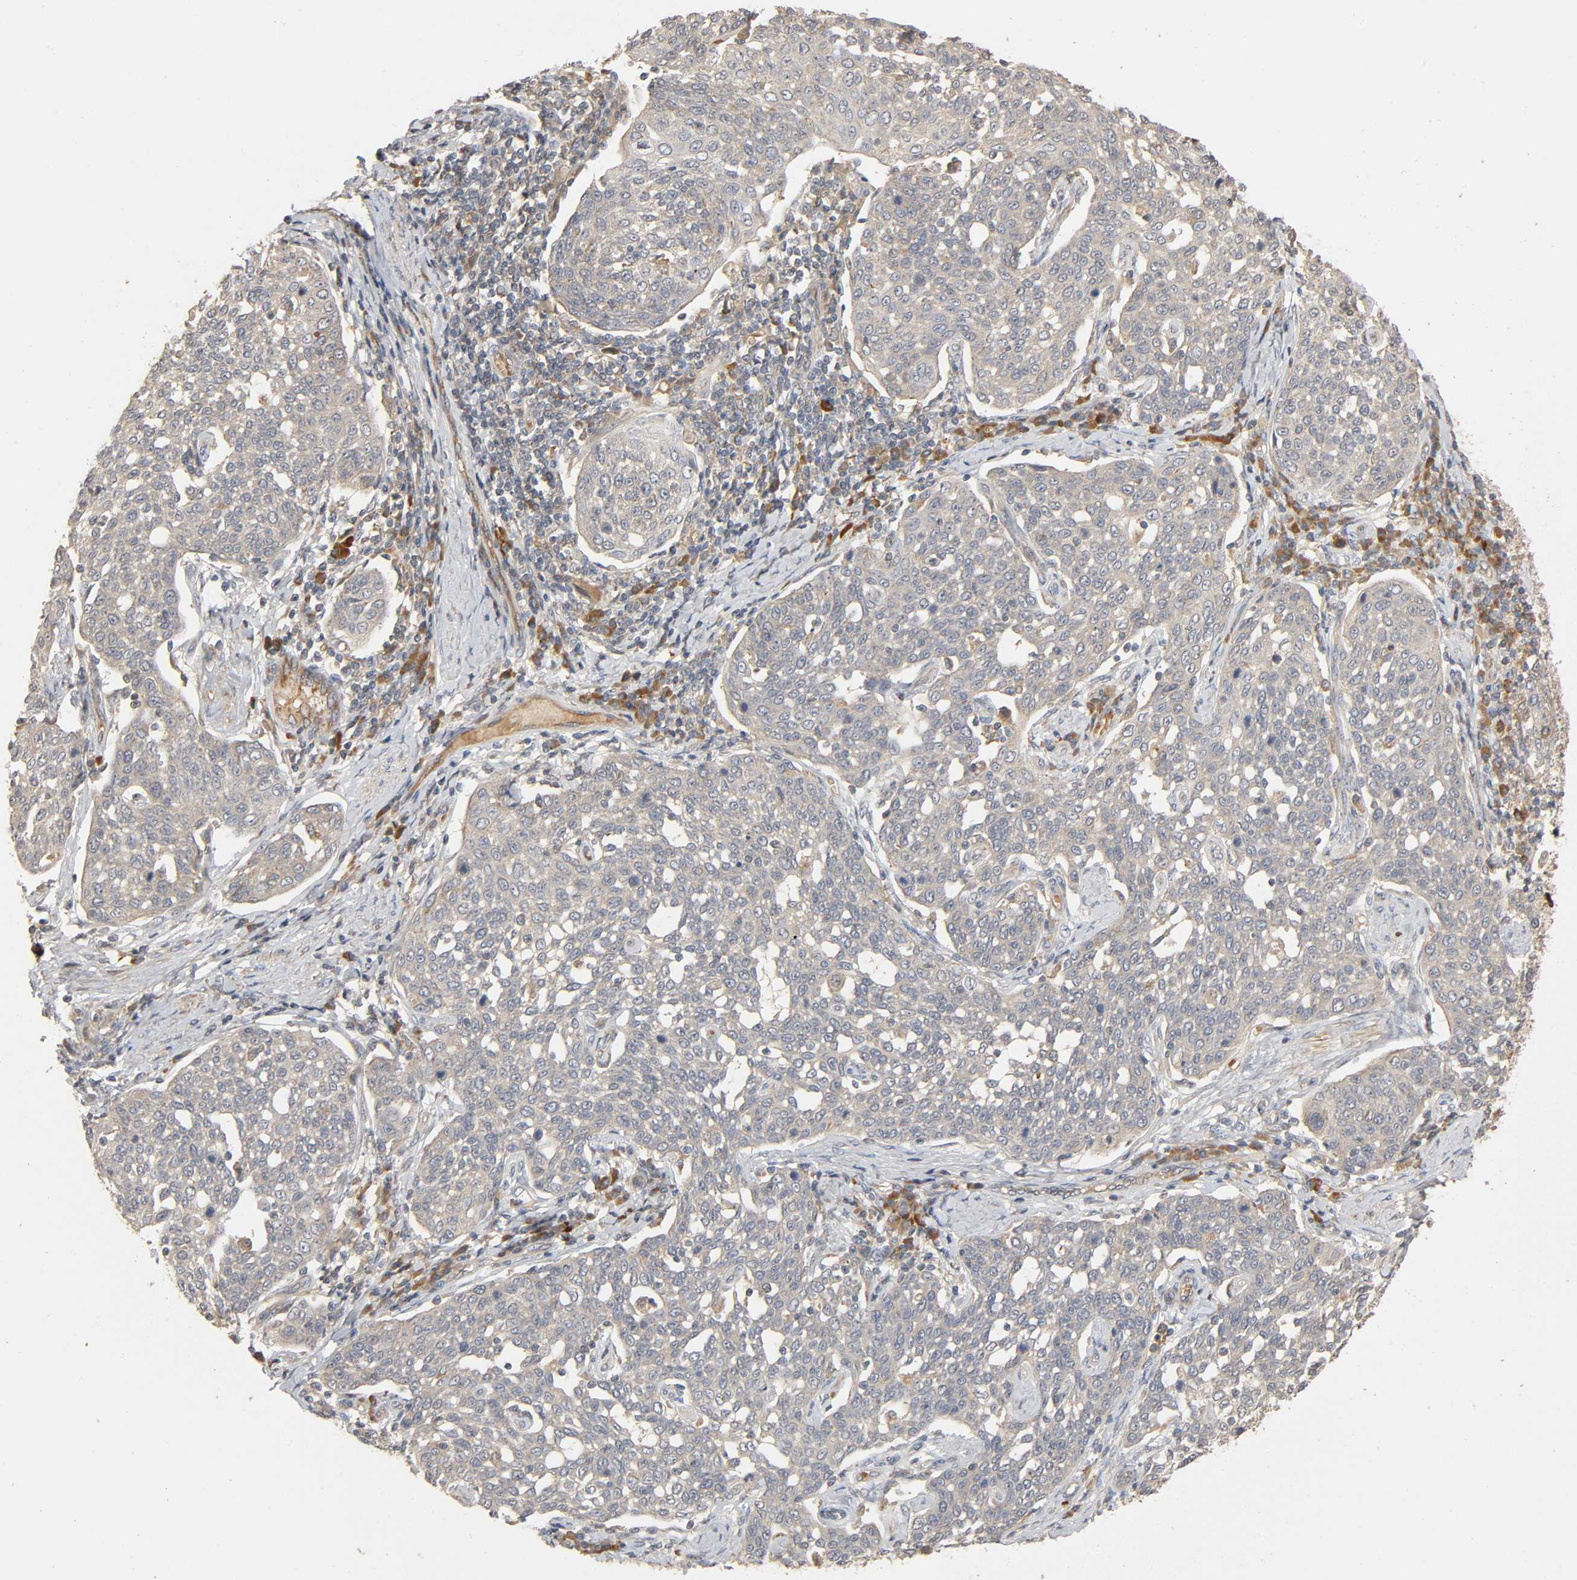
{"staining": {"intensity": "negative", "quantity": "none", "location": "none"}, "tissue": "cervical cancer", "cell_type": "Tumor cells", "image_type": "cancer", "snomed": [{"axis": "morphology", "description": "Squamous cell carcinoma, NOS"}, {"axis": "topography", "description": "Cervix"}], "caption": "IHC image of cervical cancer (squamous cell carcinoma) stained for a protein (brown), which exhibits no staining in tumor cells.", "gene": "SGSM1", "patient": {"sex": "female", "age": 34}}